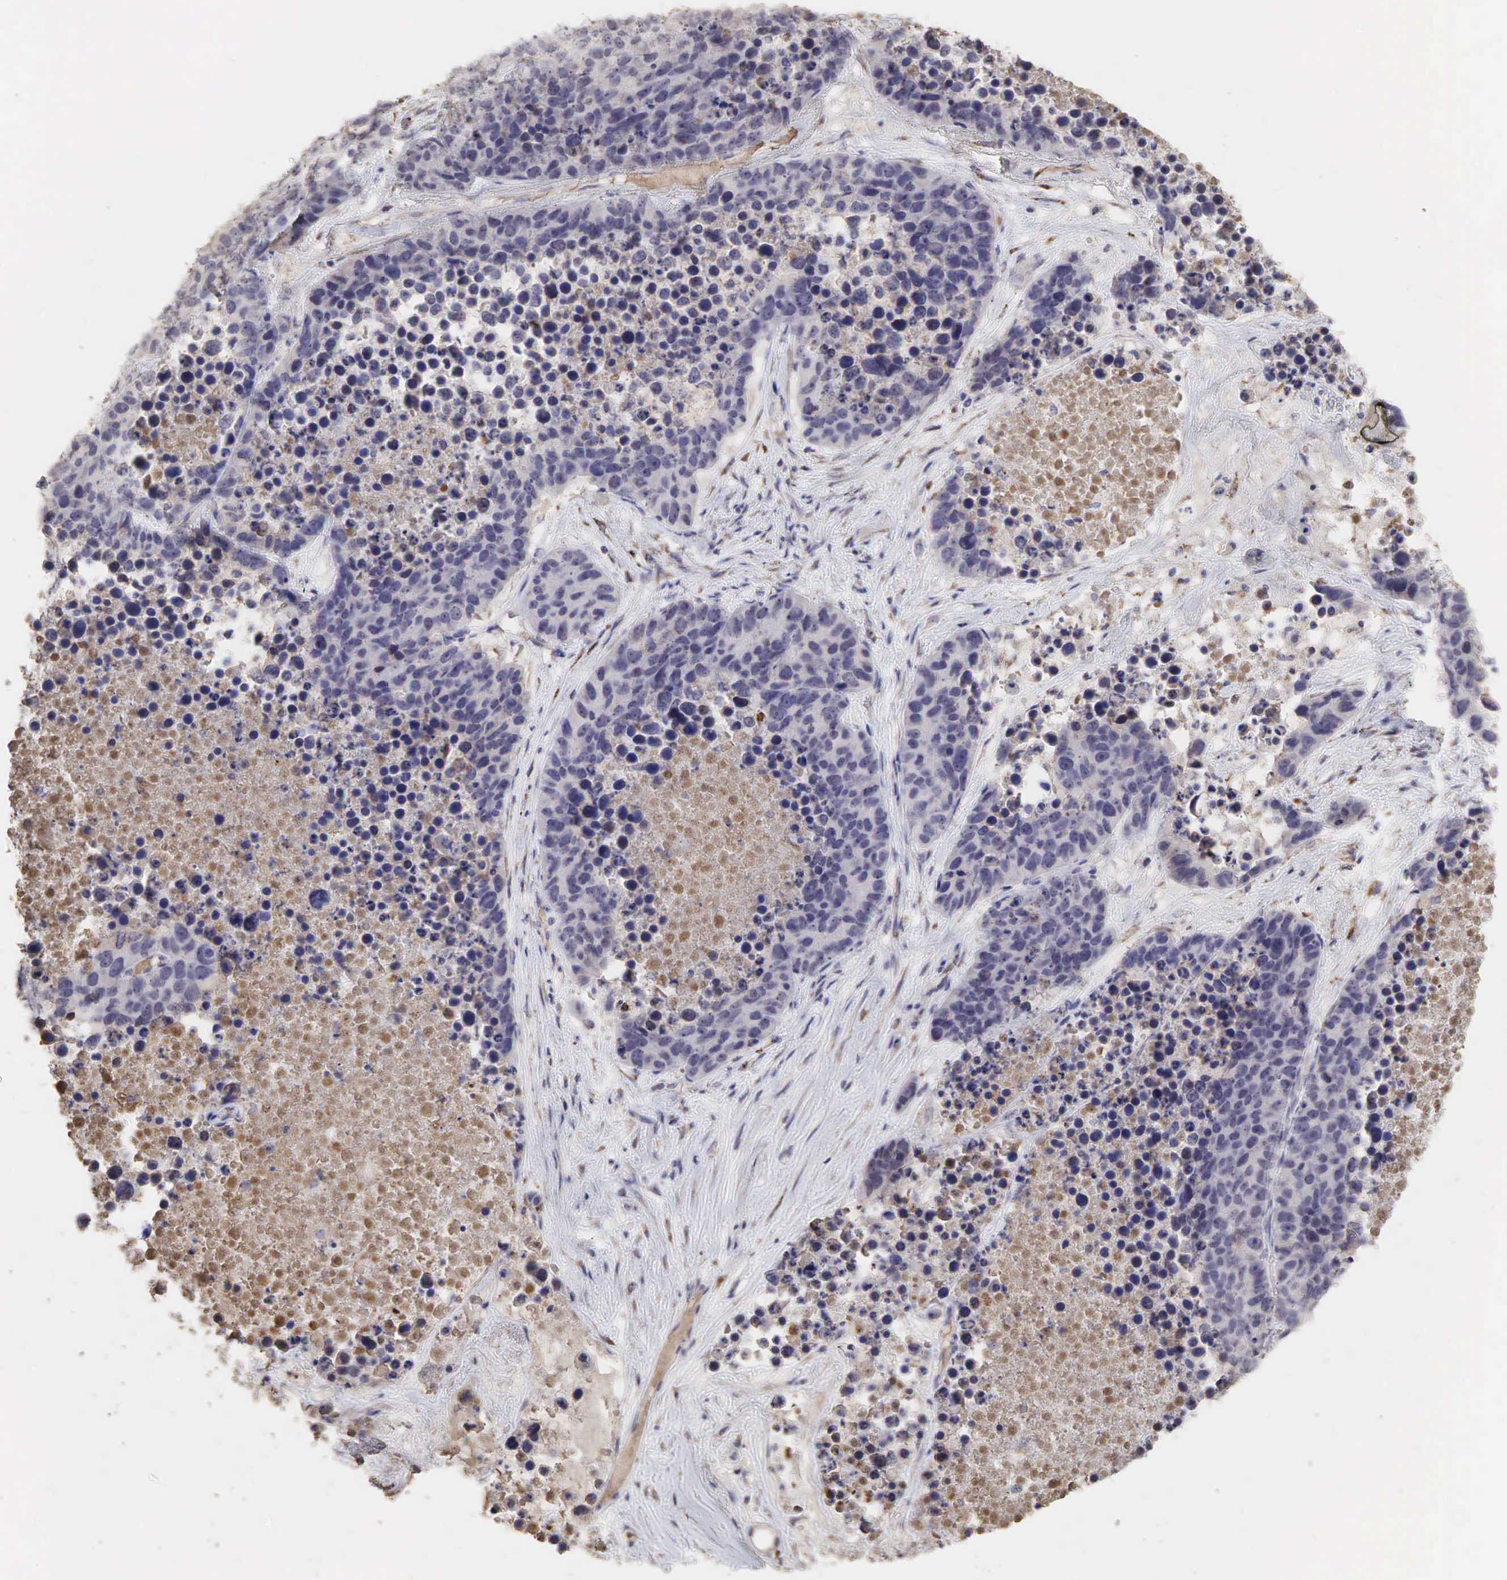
{"staining": {"intensity": "weak", "quantity": "25%-75%", "location": "cytoplasmic/membranous,nuclear"}, "tissue": "lung cancer", "cell_type": "Tumor cells", "image_type": "cancer", "snomed": [{"axis": "morphology", "description": "Carcinoid, malignant, NOS"}, {"axis": "topography", "description": "Lung"}], "caption": "Immunohistochemistry histopathology image of malignant carcinoid (lung) stained for a protein (brown), which displays low levels of weak cytoplasmic/membranous and nuclear expression in approximately 25%-75% of tumor cells.", "gene": "DKC1", "patient": {"sex": "male", "age": 60}}